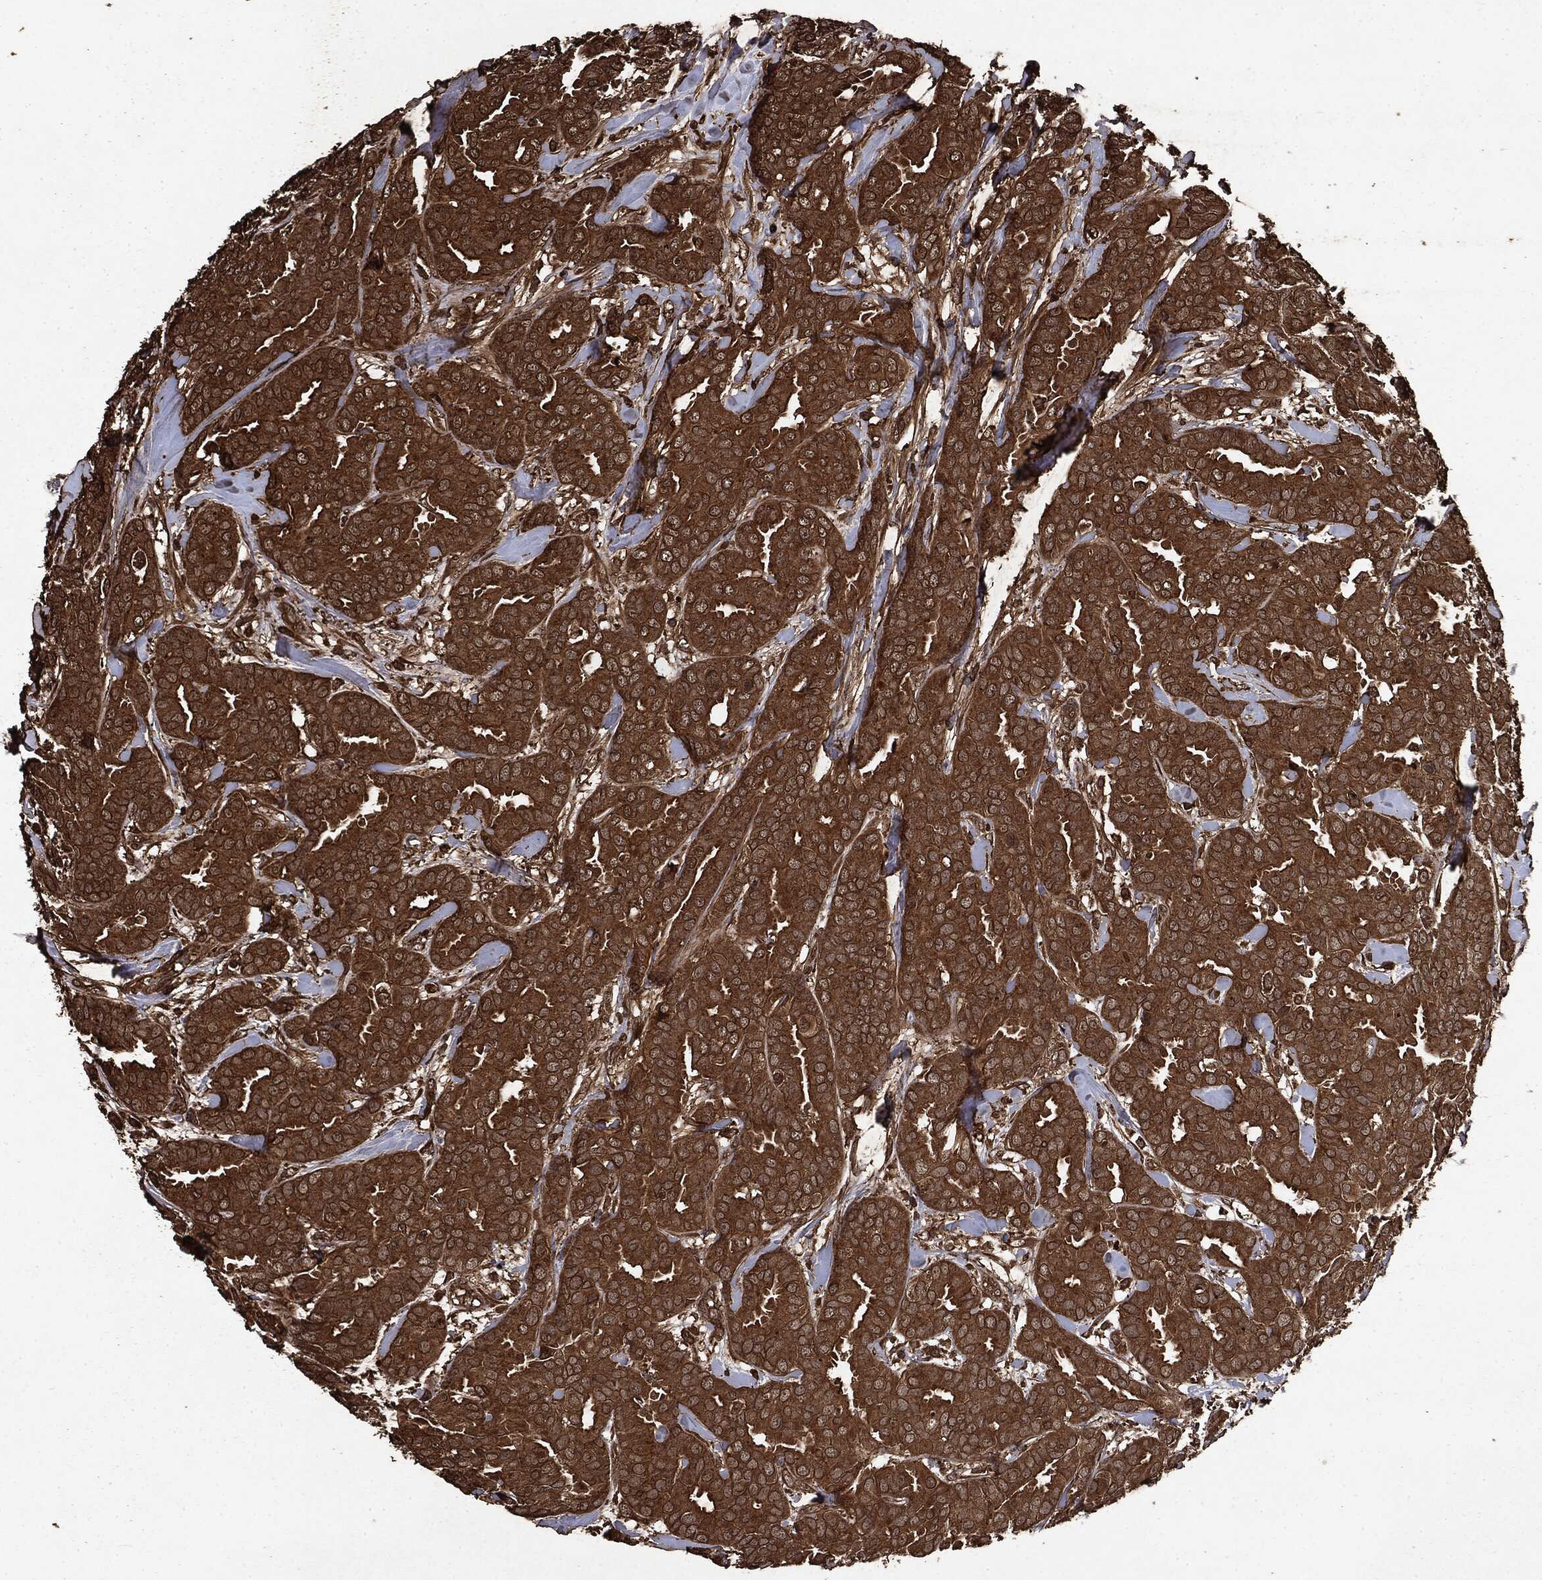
{"staining": {"intensity": "strong", "quantity": ">75%", "location": "cytoplasmic/membranous"}, "tissue": "breast cancer", "cell_type": "Tumor cells", "image_type": "cancer", "snomed": [{"axis": "morphology", "description": "Duct carcinoma"}, {"axis": "topography", "description": "Breast"}], "caption": "There is high levels of strong cytoplasmic/membranous staining in tumor cells of breast cancer, as demonstrated by immunohistochemical staining (brown color).", "gene": "ARAF", "patient": {"sex": "female", "age": 45}}